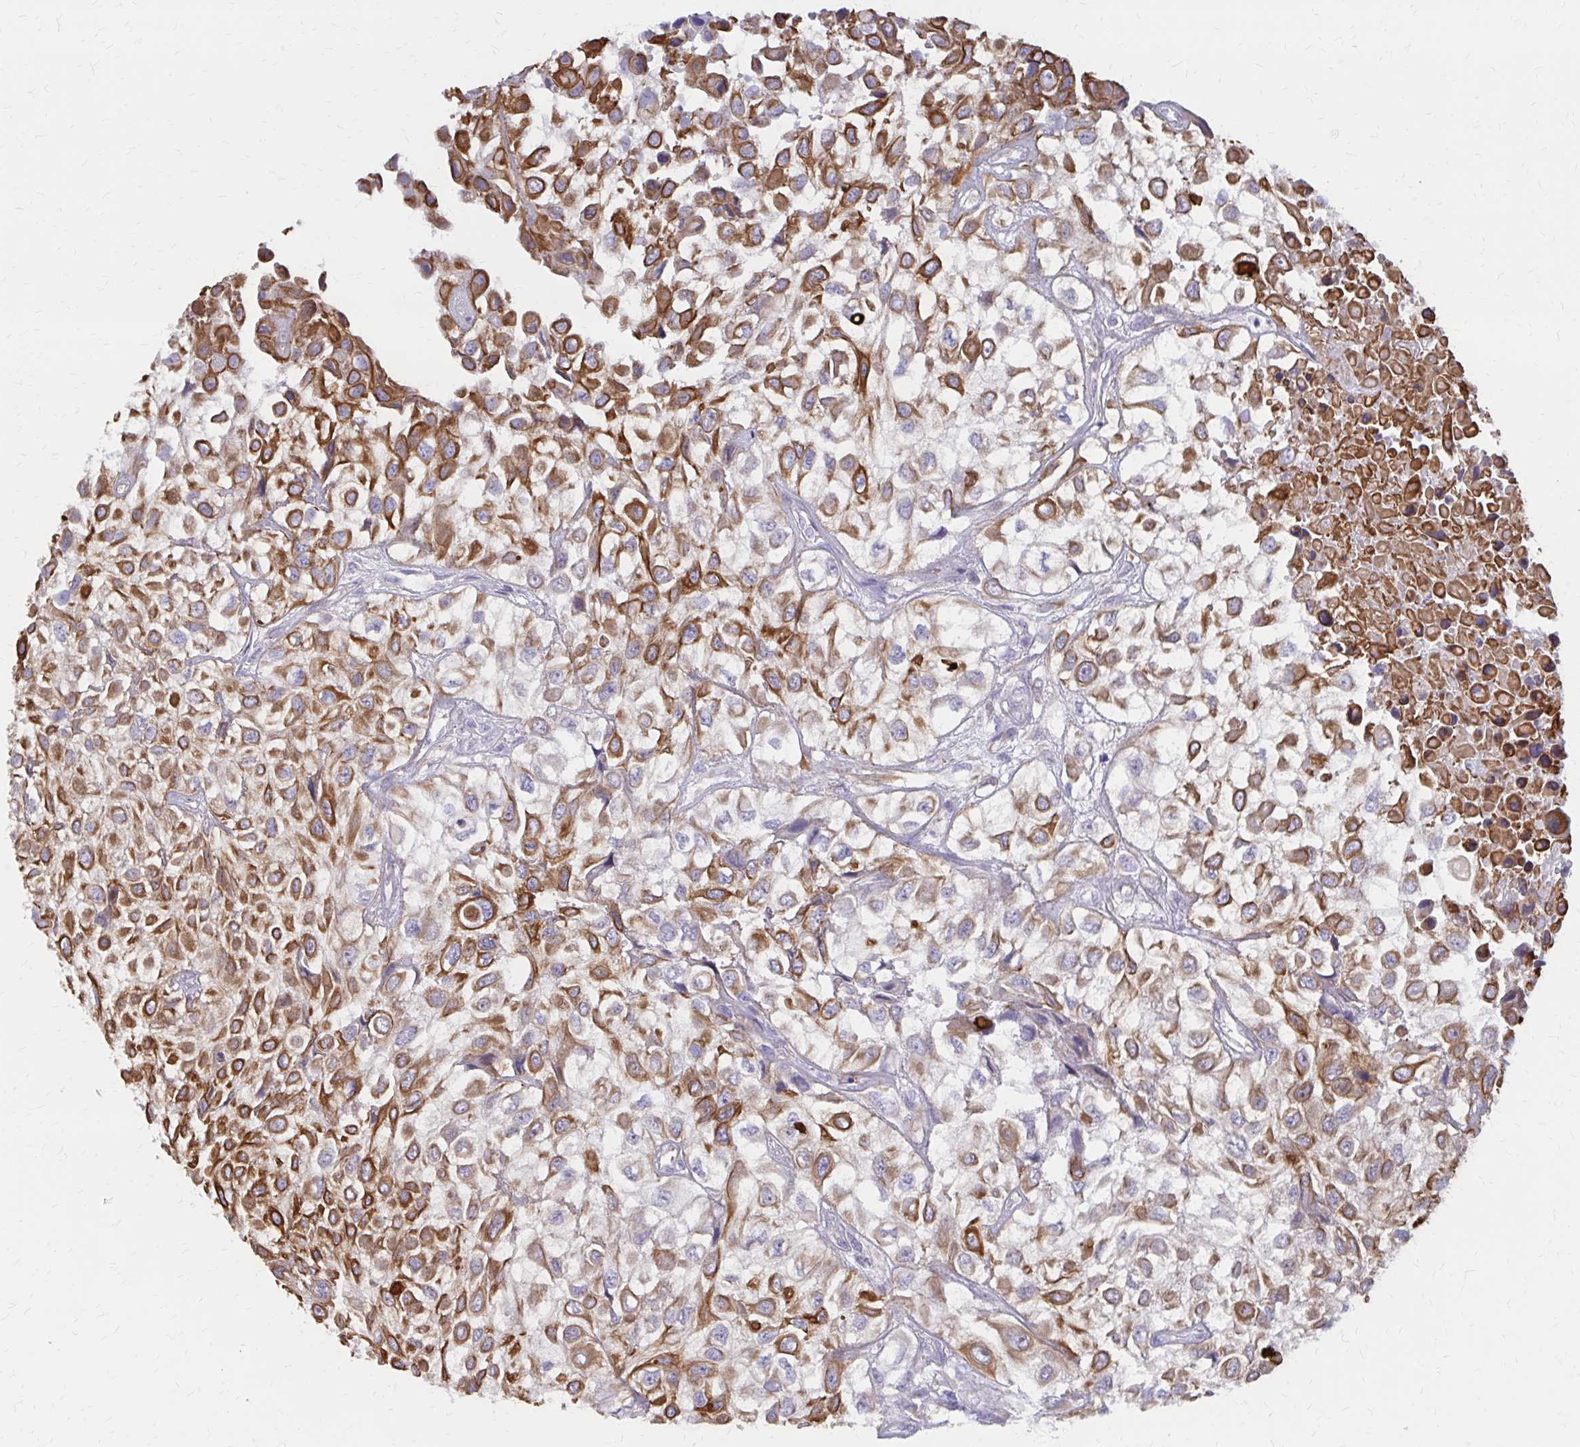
{"staining": {"intensity": "strong", "quantity": ">75%", "location": "cytoplasmic/membranous"}, "tissue": "urothelial cancer", "cell_type": "Tumor cells", "image_type": "cancer", "snomed": [{"axis": "morphology", "description": "Urothelial carcinoma, High grade"}, {"axis": "topography", "description": "Urinary bladder"}], "caption": "DAB immunohistochemical staining of high-grade urothelial carcinoma demonstrates strong cytoplasmic/membranous protein positivity in about >75% of tumor cells.", "gene": "GLYATL2", "patient": {"sex": "male", "age": 56}}